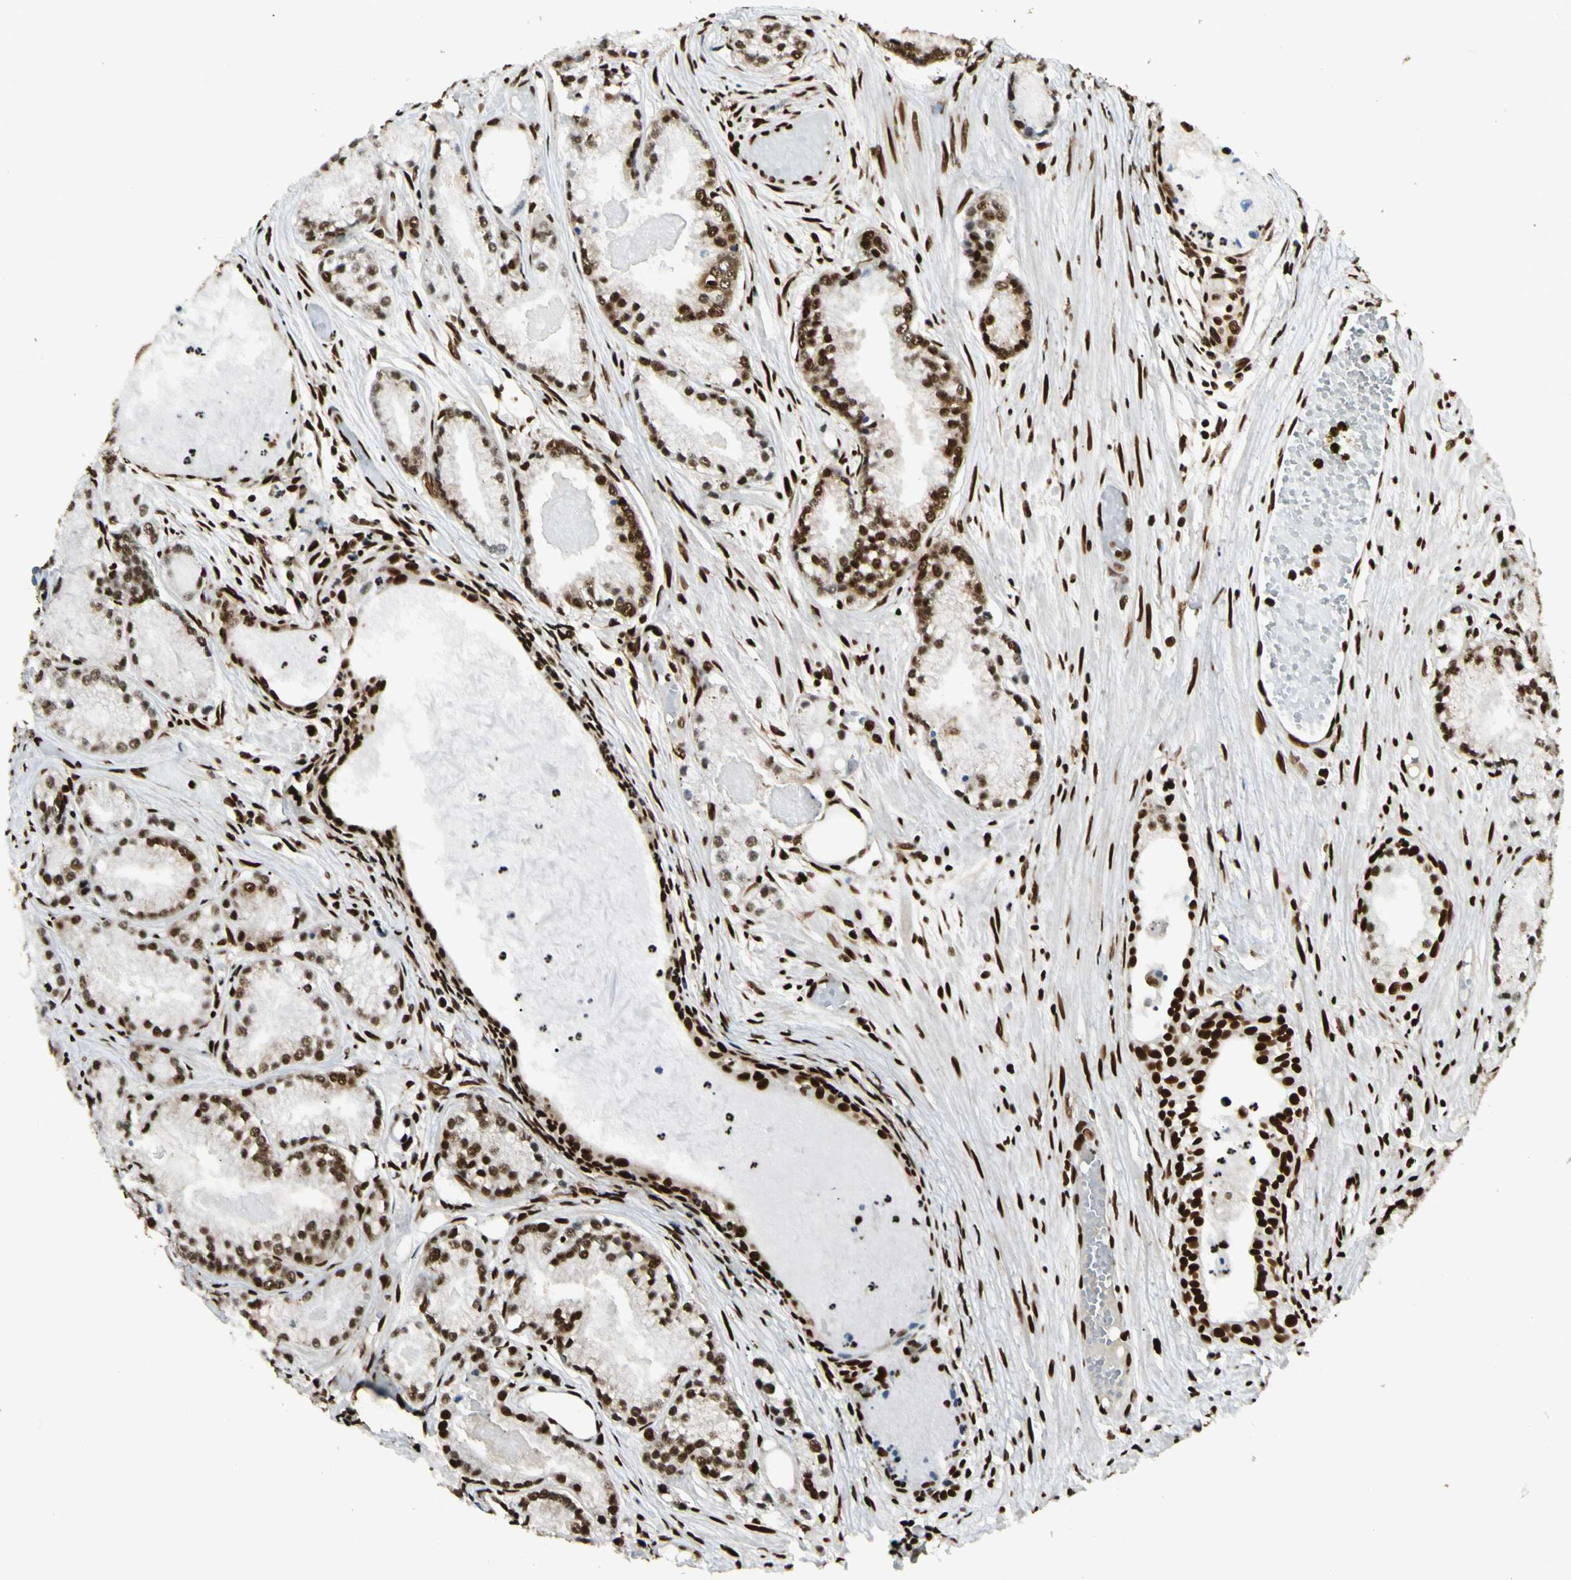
{"staining": {"intensity": "strong", "quantity": ">75%", "location": "nuclear"}, "tissue": "prostate cancer", "cell_type": "Tumor cells", "image_type": "cancer", "snomed": [{"axis": "morphology", "description": "Adenocarcinoma, Low grade"}, {"axis": "topography", "description": "Prostate"}], "caption": "The histopathology image exhibits a brown stain indicating the presence of a protein in the nuclear of tumor cells in low-grade adenocarcinoma (prostate).", "gene": "FUS", "patient": {"sex": "male", "age": 72}}